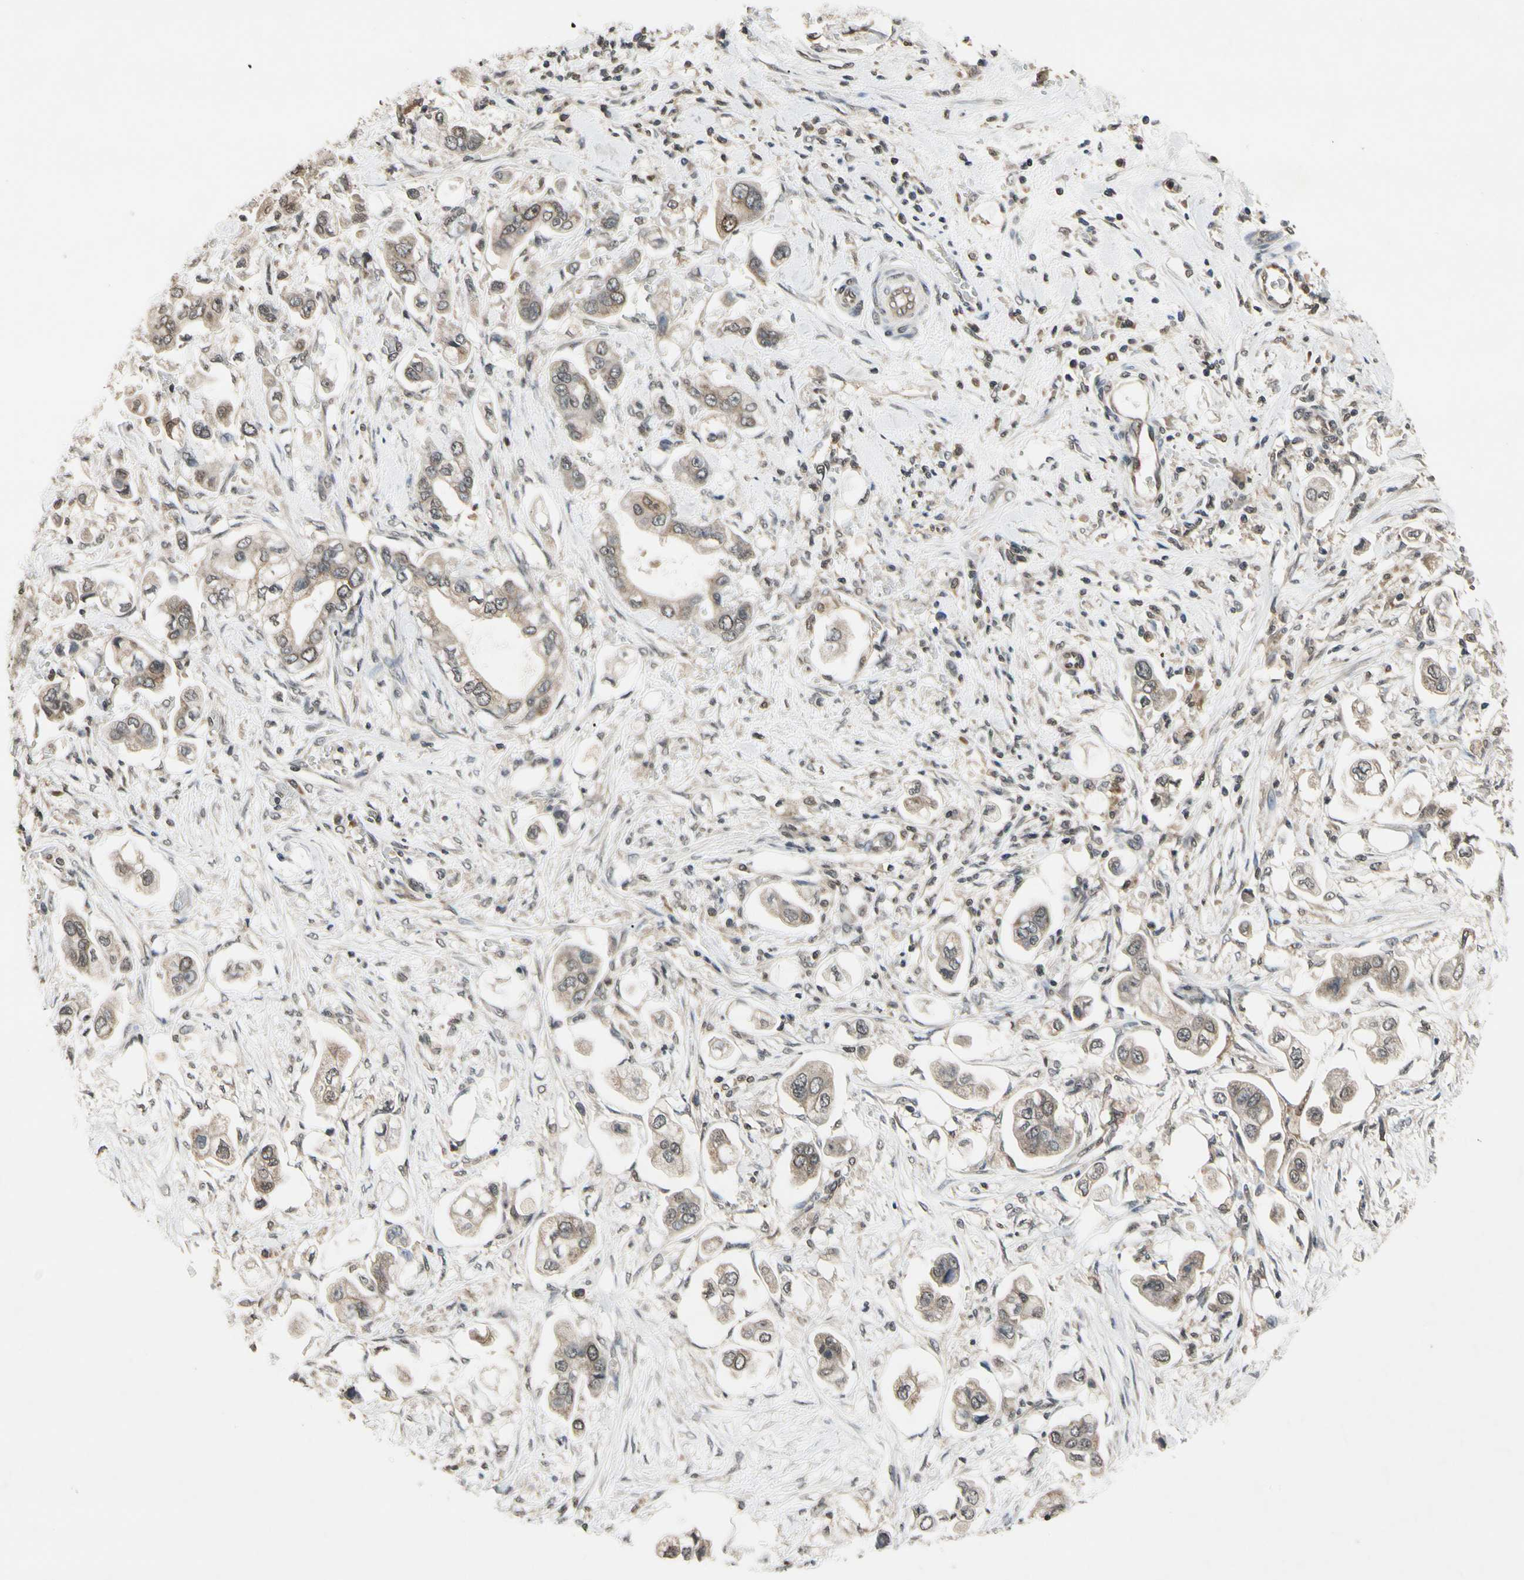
{"staining": {"intensity": "moderate", "quantity": ">75%", "location": "cytoplasmic/membranous"}, "tissue": "stomach cancer", "cell_type": "Tumor cells", "image_type": "cancer", "snomed": [{"axis": "morphology", "description": "Adenocarcinoma, NOS"}, {"axis": "topography", "description": "Stomach"}], "caption": "Protein staining reveals moderate cytoplasmic/membranous positivity in about >75% of tumor cells in stomach cancer (adenocarcinoma).", "gene": "GCLC", "patient": {"sex": "male", "age": 62}}